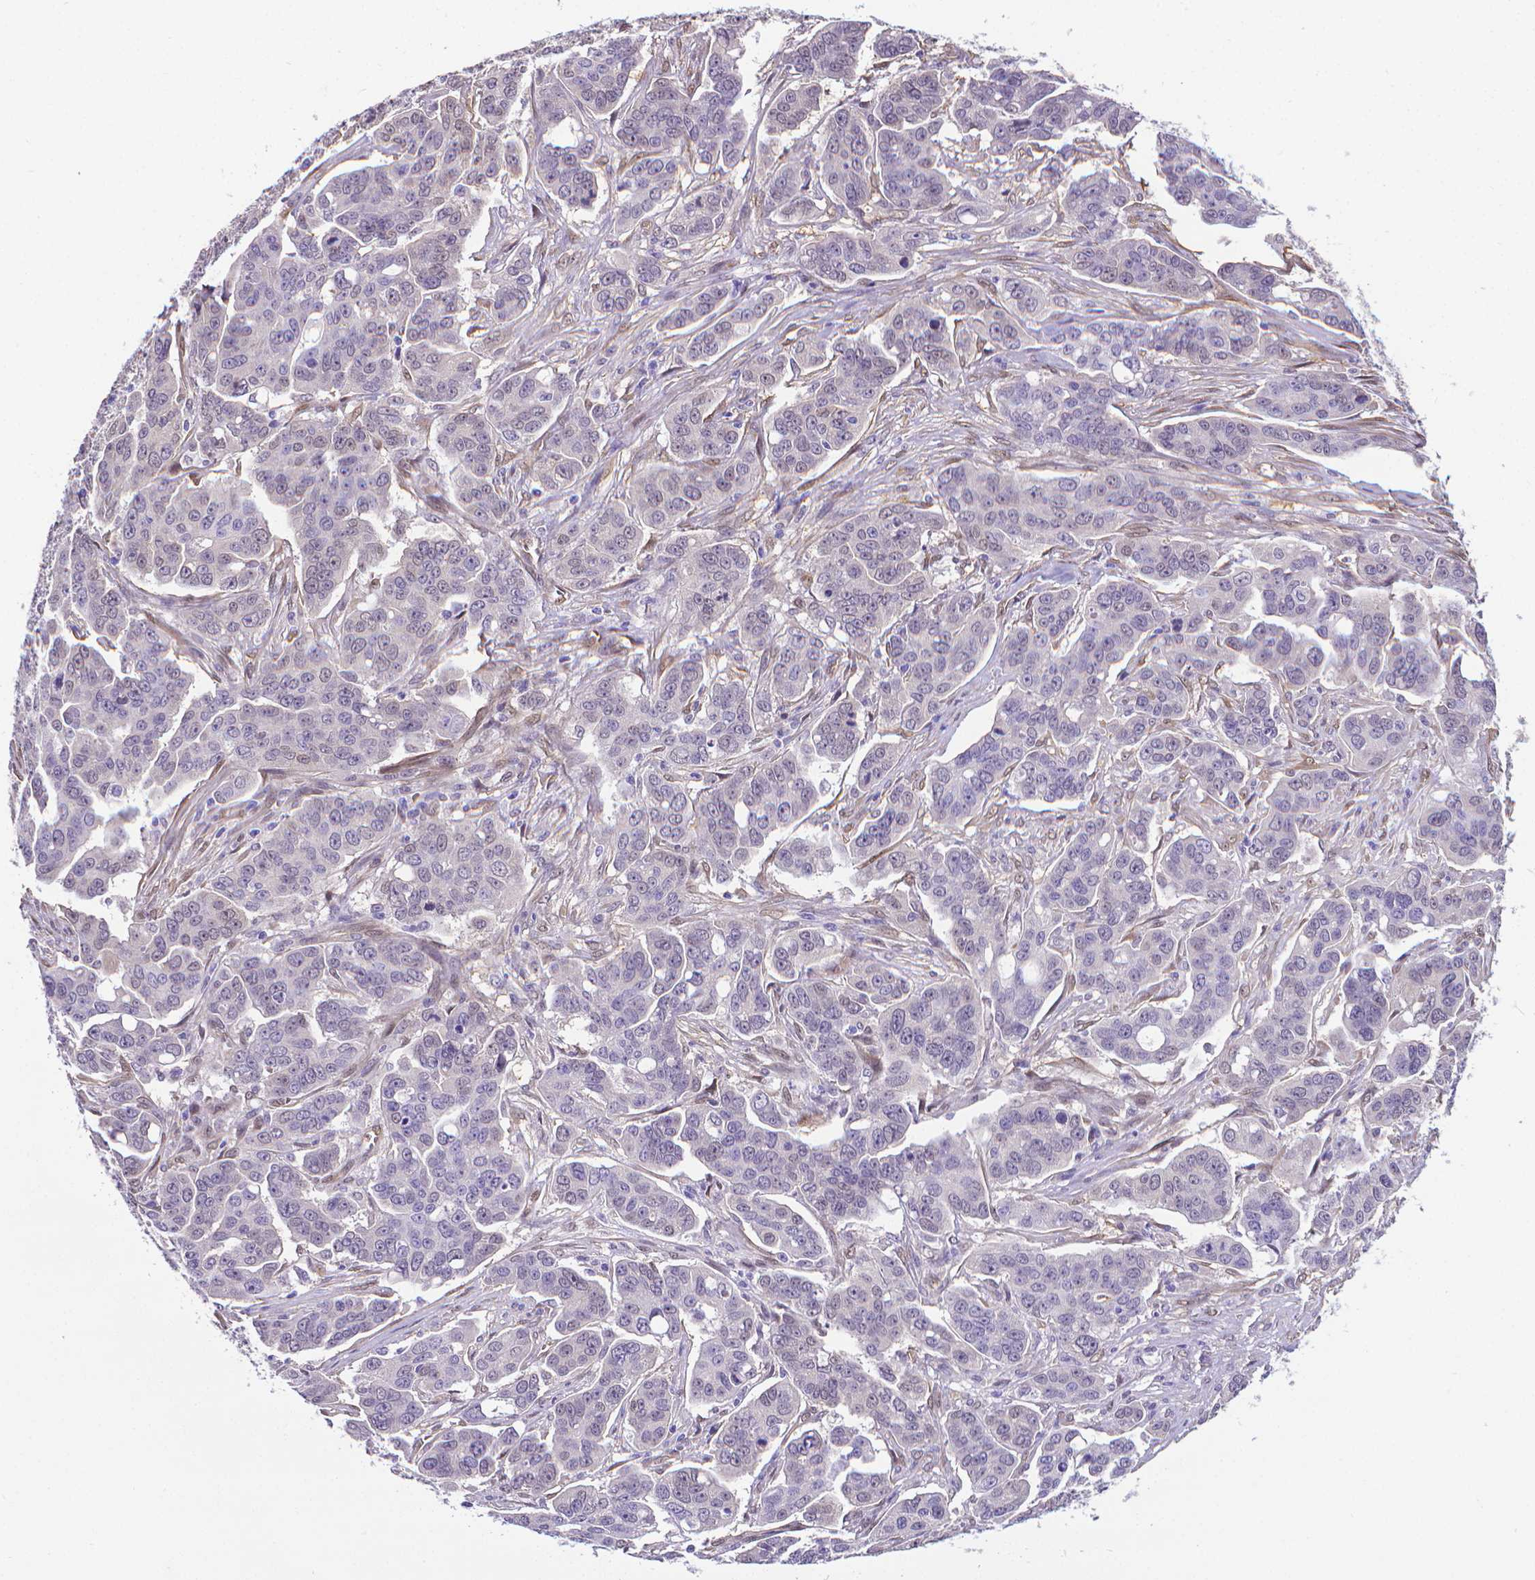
{"staining": {"intensity": "negative", "quantity": "none", "location": "none"}, "tissue": "ovarian cancer", "cell_type": "Tumor cells", "image_type": "cancer", "snomed": [{"axis": "morphology", "description": "Carcinoma, endometroid"}, {"axis": "topography", "description": "Ovary"}], "caption": "There is no significant expression in tumor cells of ovarian cancer (endometroid carcinoma).", "gene": "CLIC4", "patient": {"sex": "female", "age": 78}}